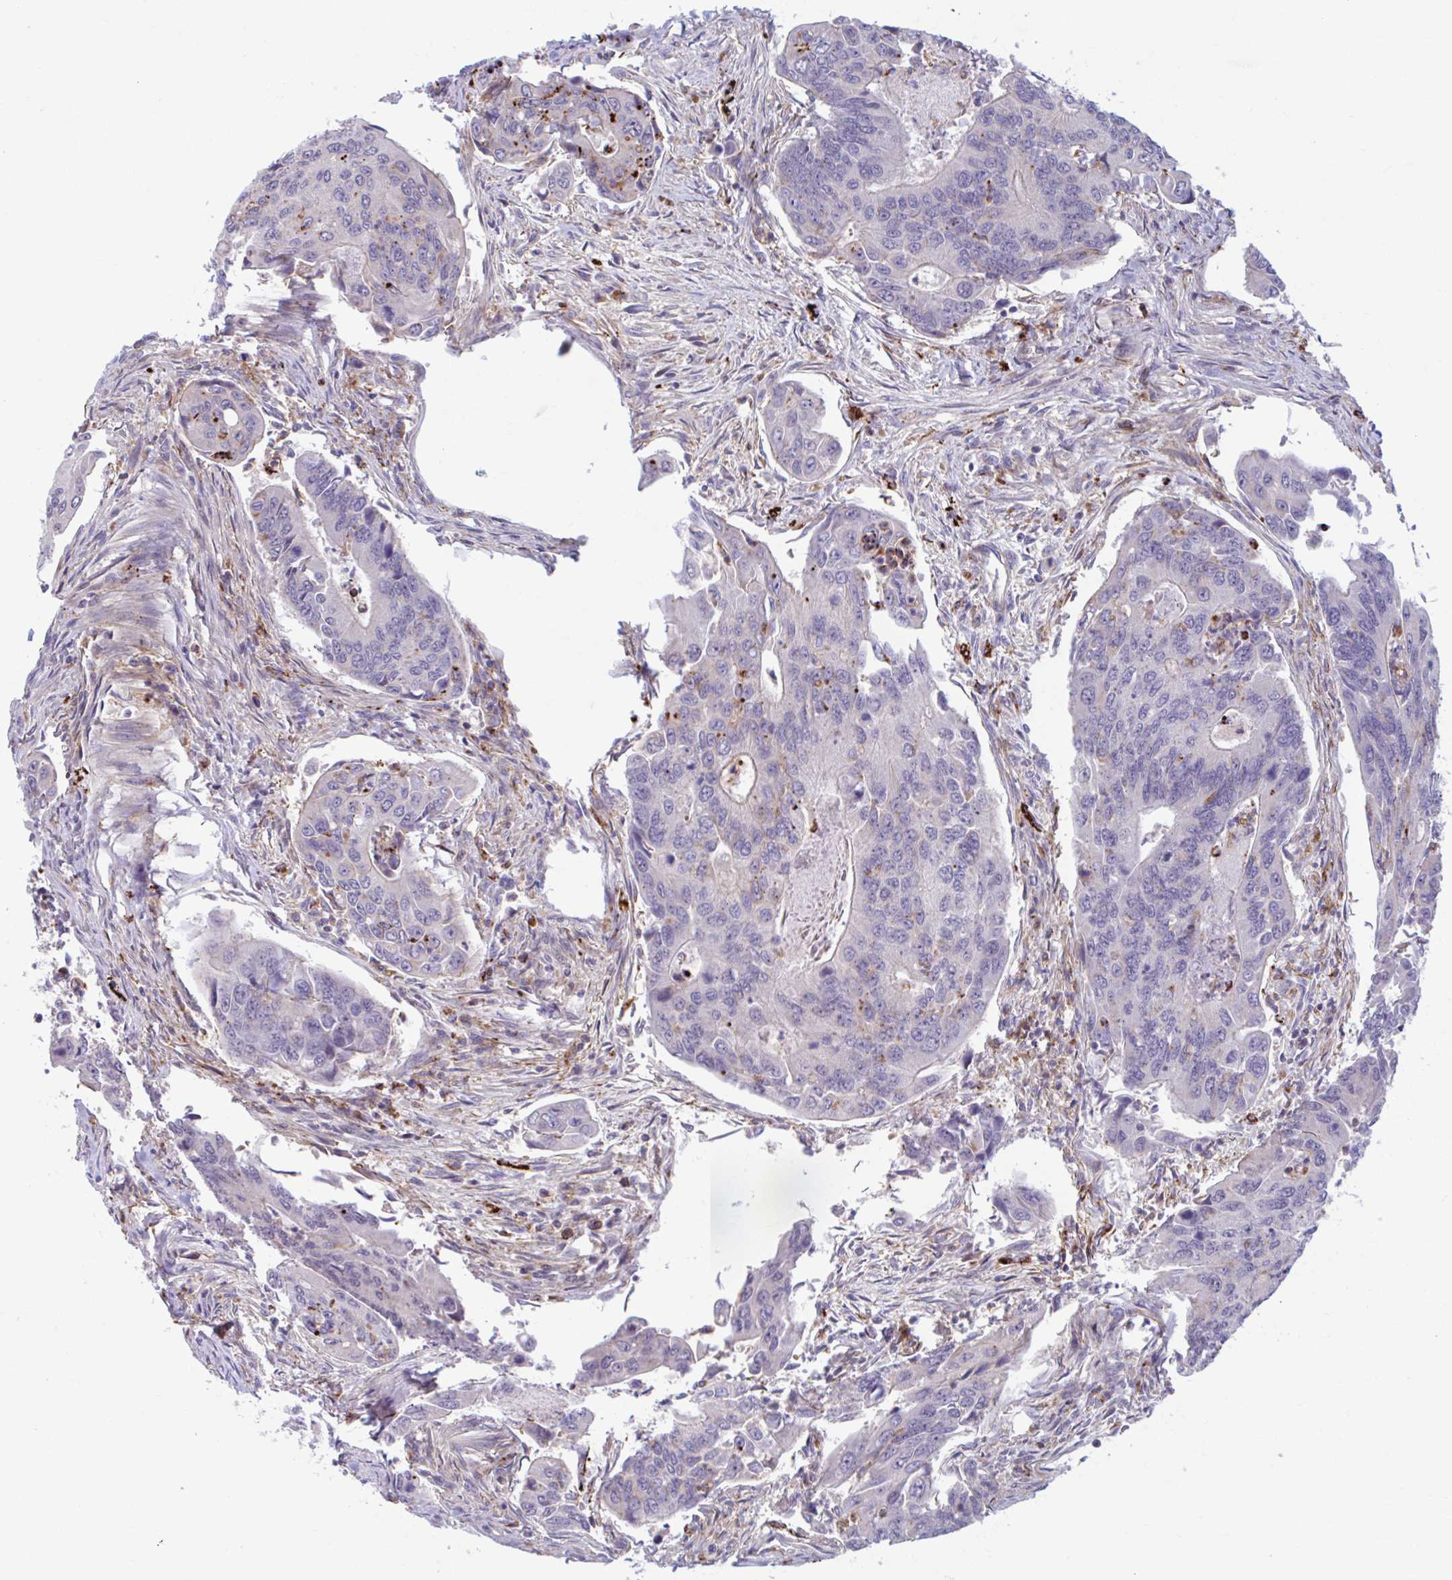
{"staining": {"intensity": "negative", "quantity": "none", "location": "none"}, "tissue": "colorectal cancer", "cell_type": "Tumor cells", "image_type": "cancer", "snomed": [{"axis": "morphology", "description": "Adenocarcinoma, NOS"}, {"axis": "topography", "description": "Colon"}], "caption": "IHC image of colorectal cancer (adenocarcinoma) stained for a protein (brown), which exhibits no staining in tumor cells. The staining is performed using DAB brown chromogen with nuclei counter-stained in using hematoxylin.", "gene": "ADAT3", "patient": {"sex": "female", "age": 67}}